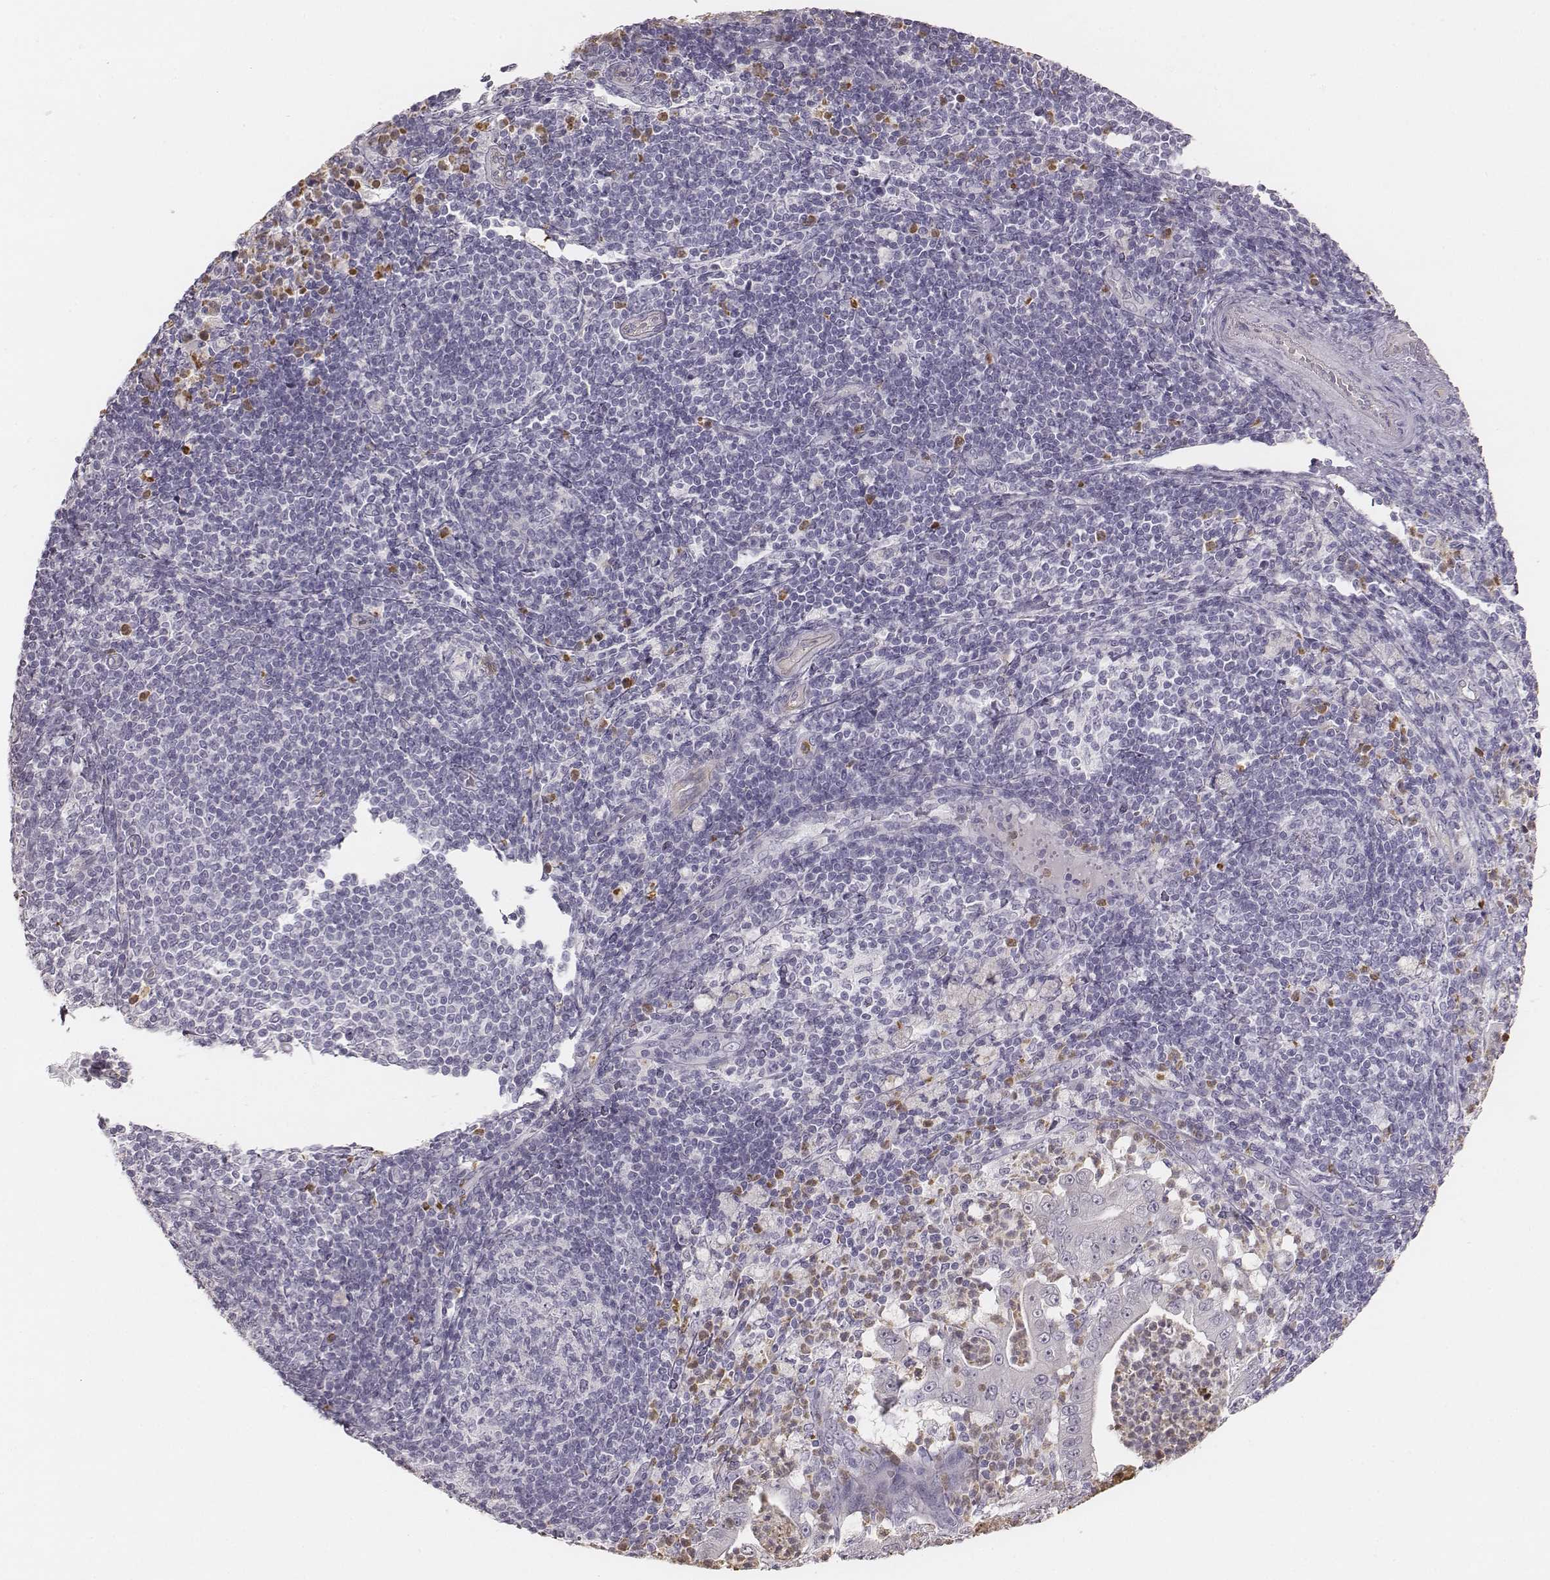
{"staining": {"intensity": "negative", "quantity": "none", "location": "none"}, "tissue": "pancreatic cancer", "cell_type": "Tumor cells", "image_type": "cancer", "snomed": [{"axis": "morphology", "description": "Adenocarcinoma, NOS"}, {"axis": "topography", "description": "Pancreas"}], "caption": "High power microscopy histopathology image of an immunohistochemistry photomicrograph of pancreatic cancer (adenocarcinoma), revealing no significant expression in tumor cells.", "gene": "KCNJ12", "patient": {"sex": "male", "age": 71}}